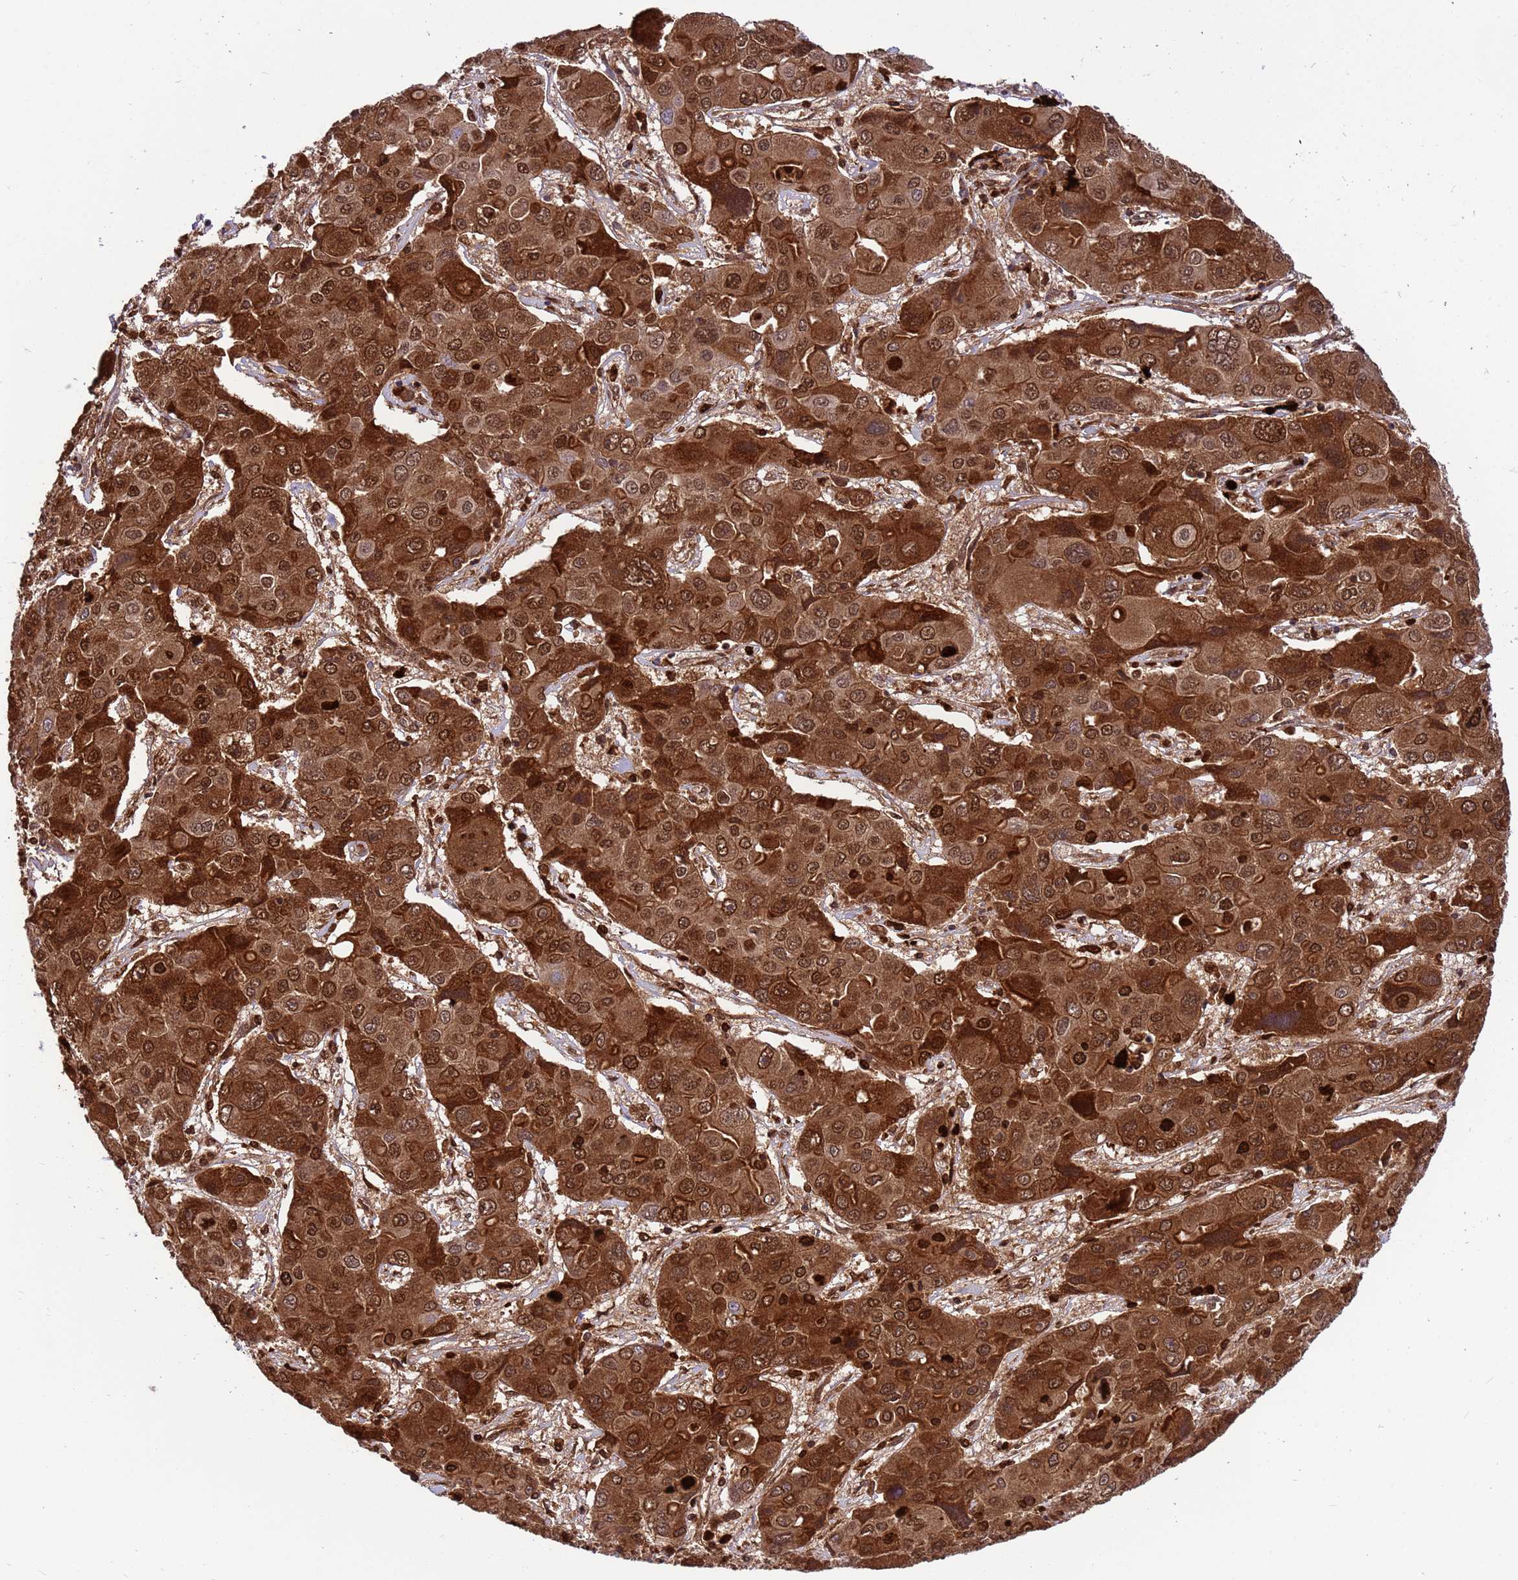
{"staining": {"intensity": "strong", "quantity": ">75%", "location": "cytoplasmic/membranous,nuclear"}, "tissue": "liver cancer", "cell_type": "Tumor cells", "image_type": "cancer", "snomed": [{"axis": "morphology", "description": "Cholangiocarcinoma"}, {"axis": "topography", "description": "Liver"}], "caption": "Immunohistochemistry (IHC) histopathology image of neoplastic tissue: liver cancer stained using IHC exhibits high levels of strong protein expression localized specifically in the cytoplasmic/membranous and nuclear of tumor cells, appearing as a cytoplasmic/membranous and nuclear brown color.", "gene": "ORM1", "patient": {"sex": "male", "age": 67}}